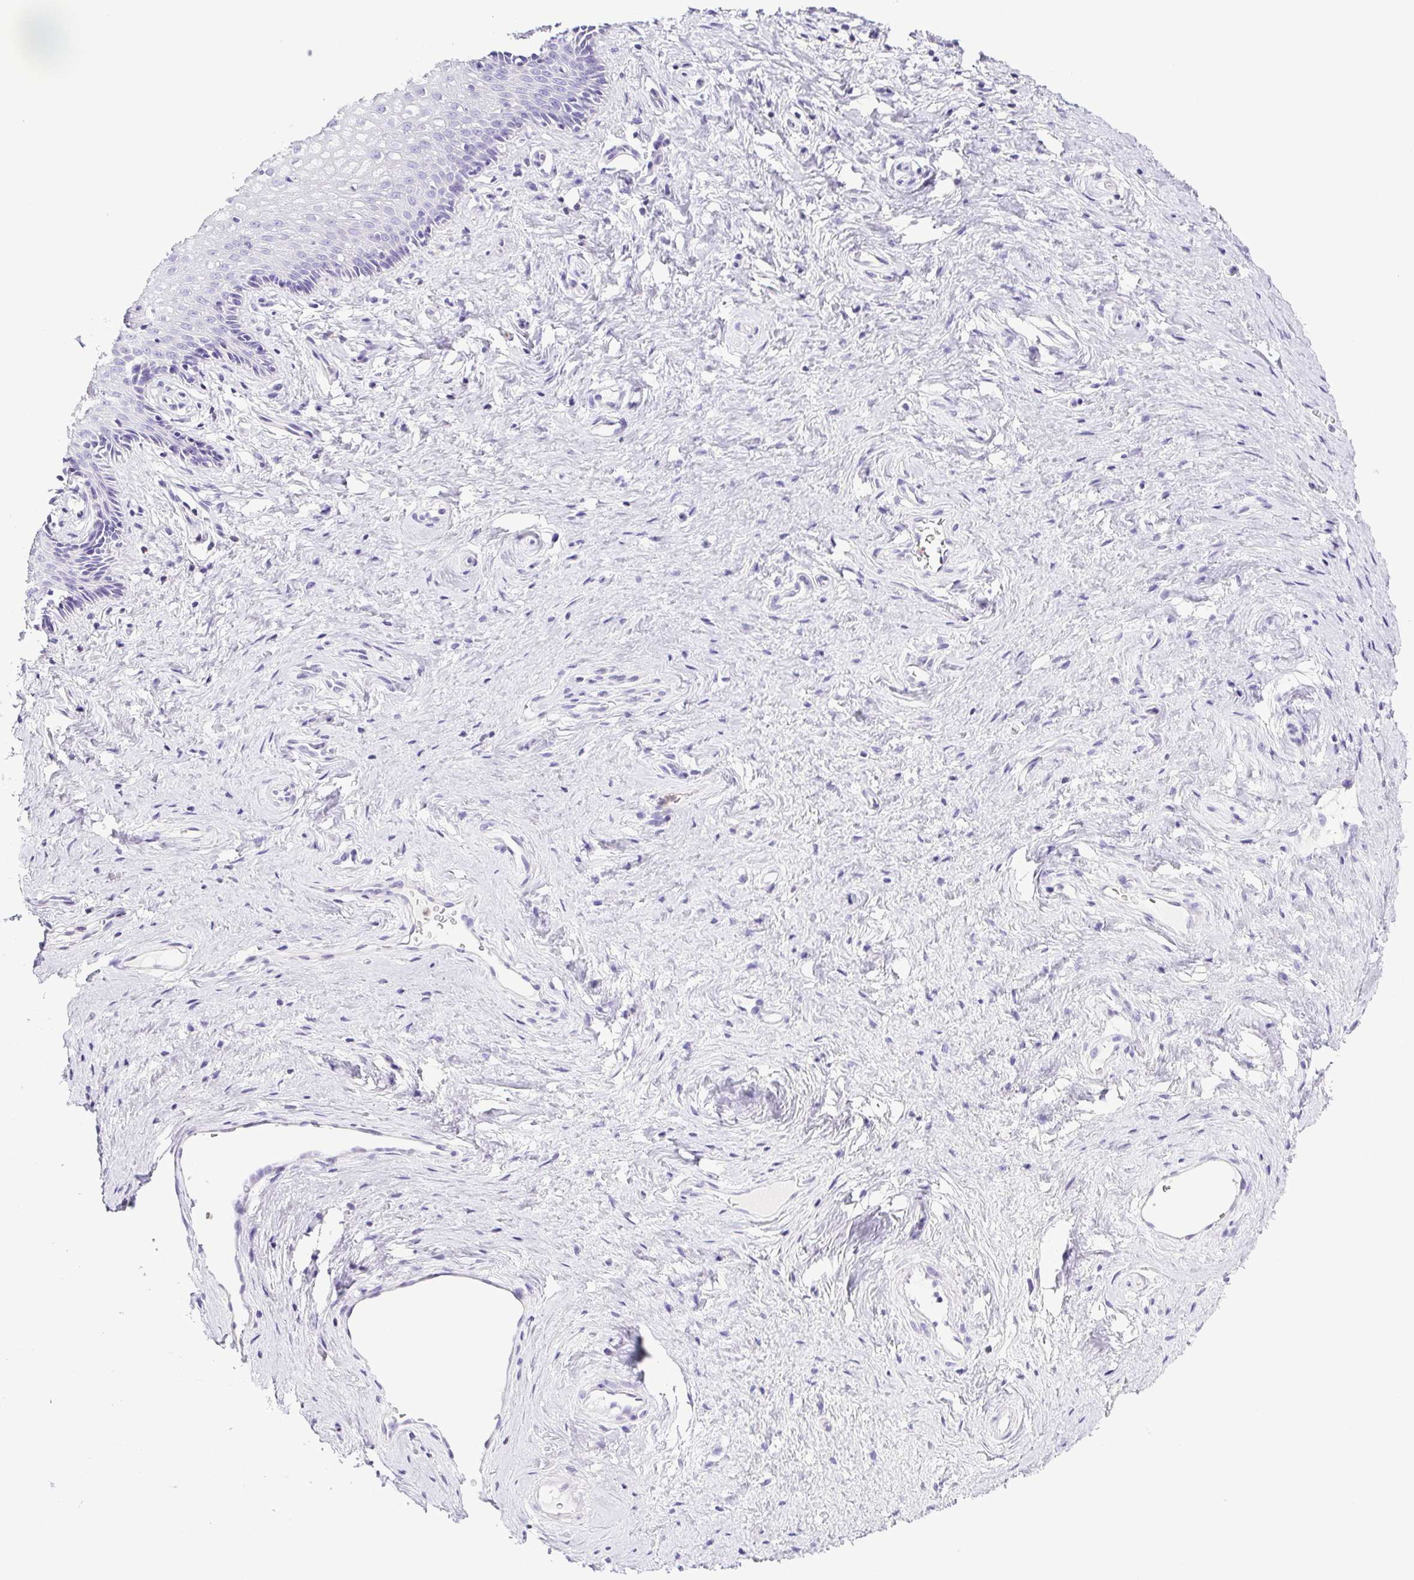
{"staining": {"intensity": "negative", "quantity": "none", "location": "none"}, "tissue": "vagina", "cell_type": "Squamous epithelial cells", "image_type": "normal", "snomed": [{"axis": "morphology", "description": "Normal tissue, NOS"}, {"axis": "topography", "description": "Vagina"}], "caption": "The micrograph demonstrates no significant positivity in squamous epithelial cells of vagina.", "gene": "SYNPR", "patient": {"sex": "female", "age": 45}}